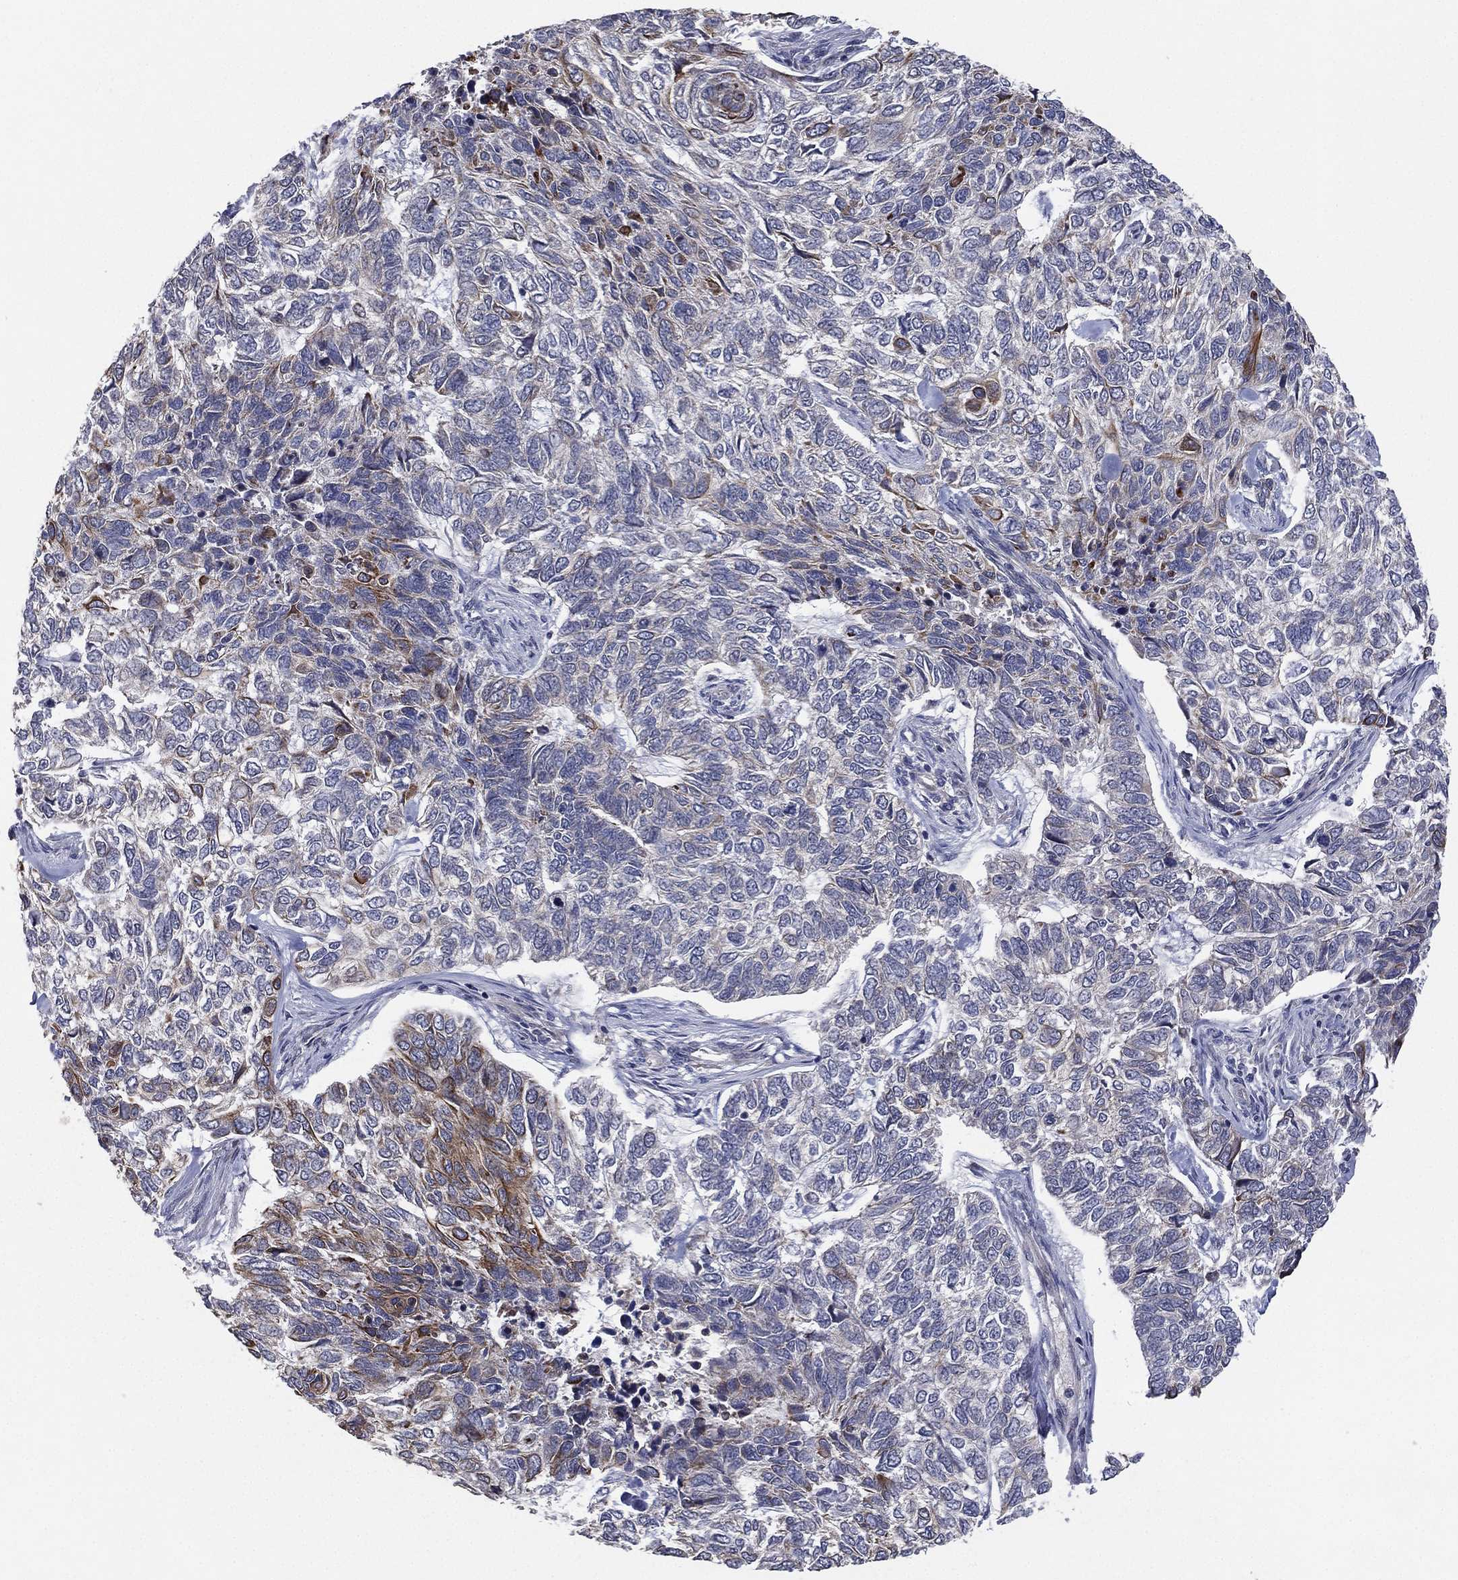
{"staining": {"intensity": "moderate", "quantity": "<25%", "location": "cytoplasmic/membranous"}, "tissue": "skin cancer", "cell_type": "Tumor cells", "image_type": "cancer", "snomed": [{"axis": "morphology", "description": "Basal cell carcinoma"}, {"axis": "topography", "description": "Skin"}], "caption": "Basal cell carcinoma (skin) tissue exhibits moderate cytoplasmic/membranous expression in about <25% of tumor cells, visualized by immunohistochemistry.", "gene": "KAT14", "patient": {"sex": "female", "age": 65}}